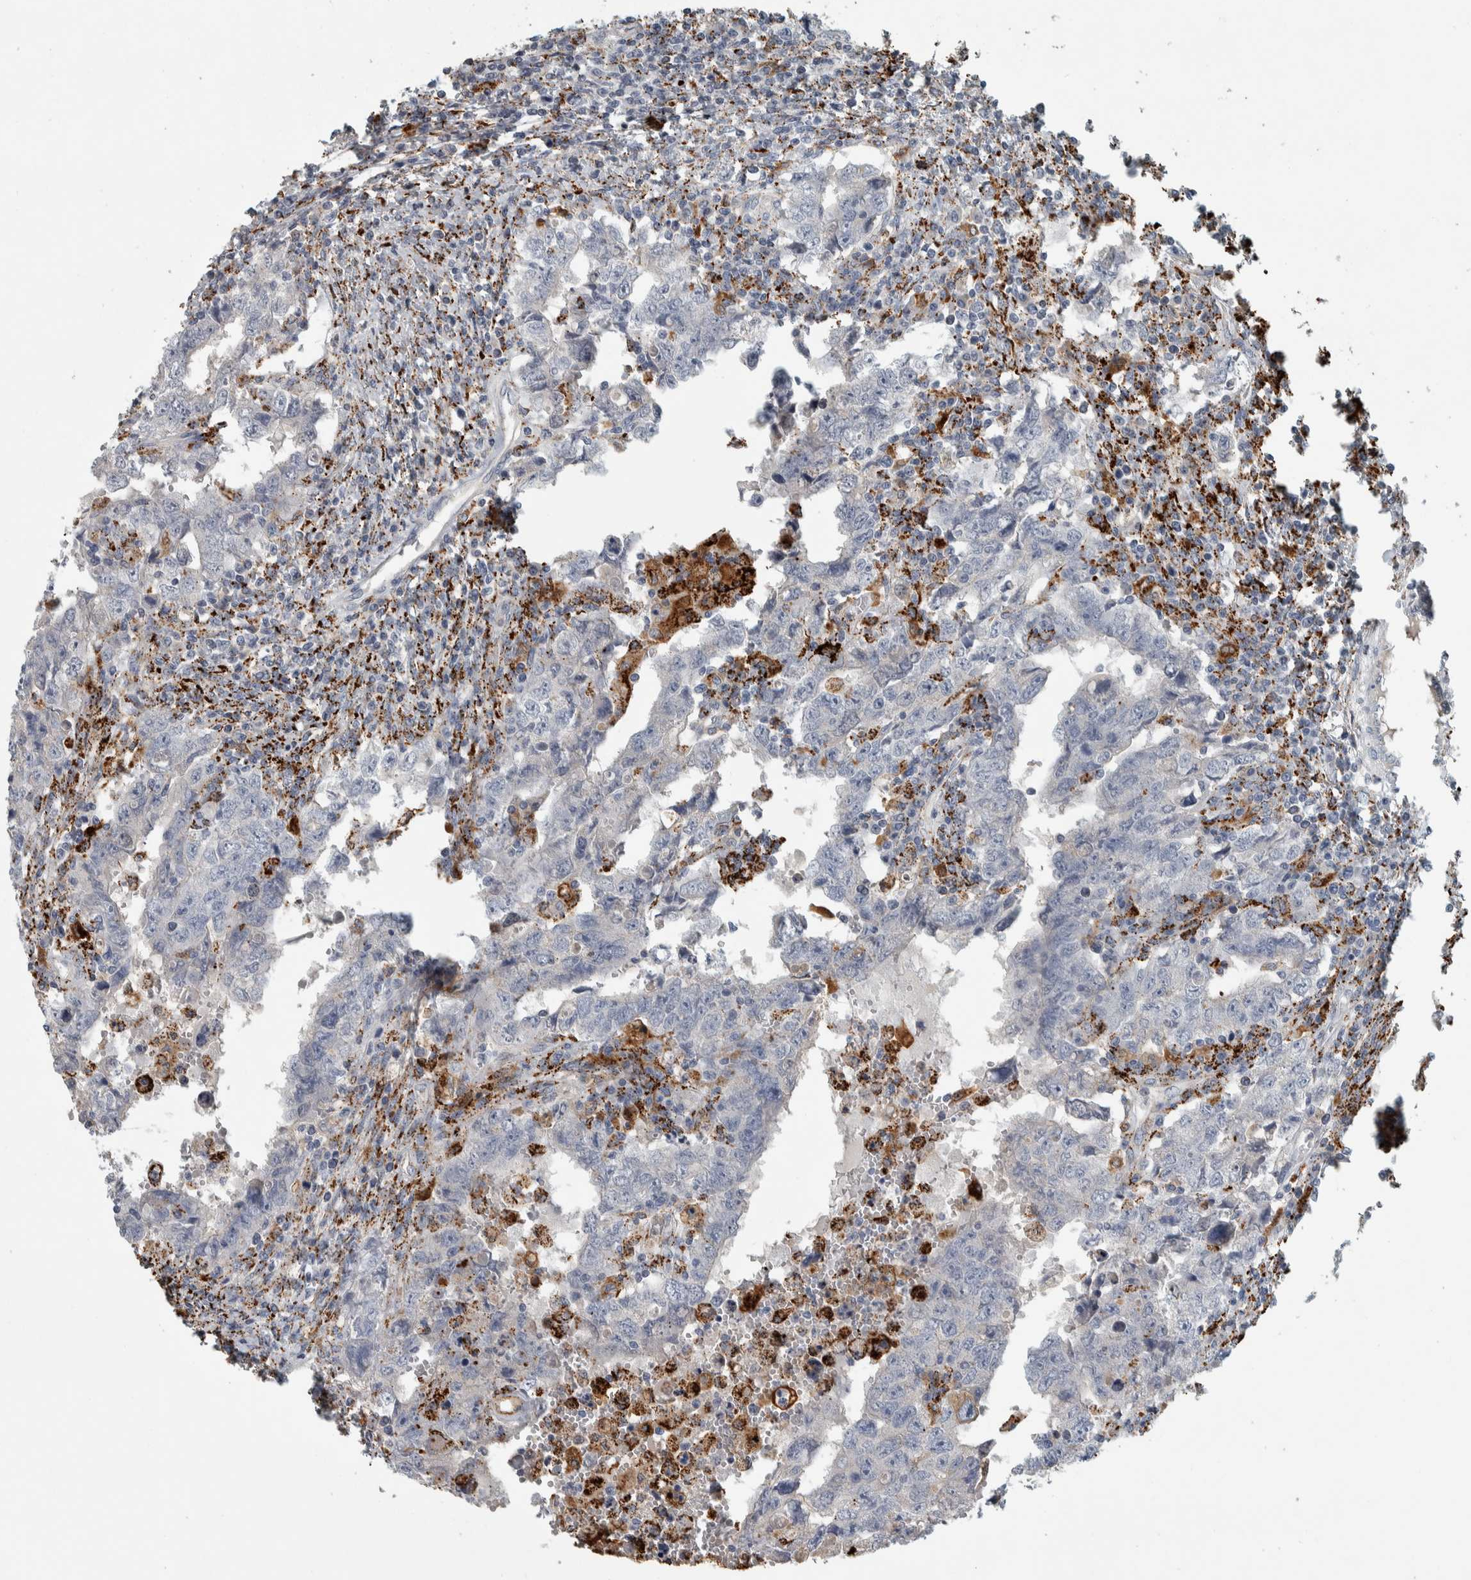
{"staining": {"intensity": "negative", "quantity": "none", "location": "none"}, "tissue": "testis cancer", "cell_type": "Tumor cells", "image_type": "cancer", "snomed": [{"axis": "morphology", "description": "Carcinoma, Embryonal, NOS"}, {"axis": "topography", "description": "Testis"}], "caption": "This is an immunohistochemistry histopathology image of embryonal carcinoma (testis). There is no expression in tumor cells.", "gene": "FAM78A", "patient": {"sex": "male", "age": 26}}